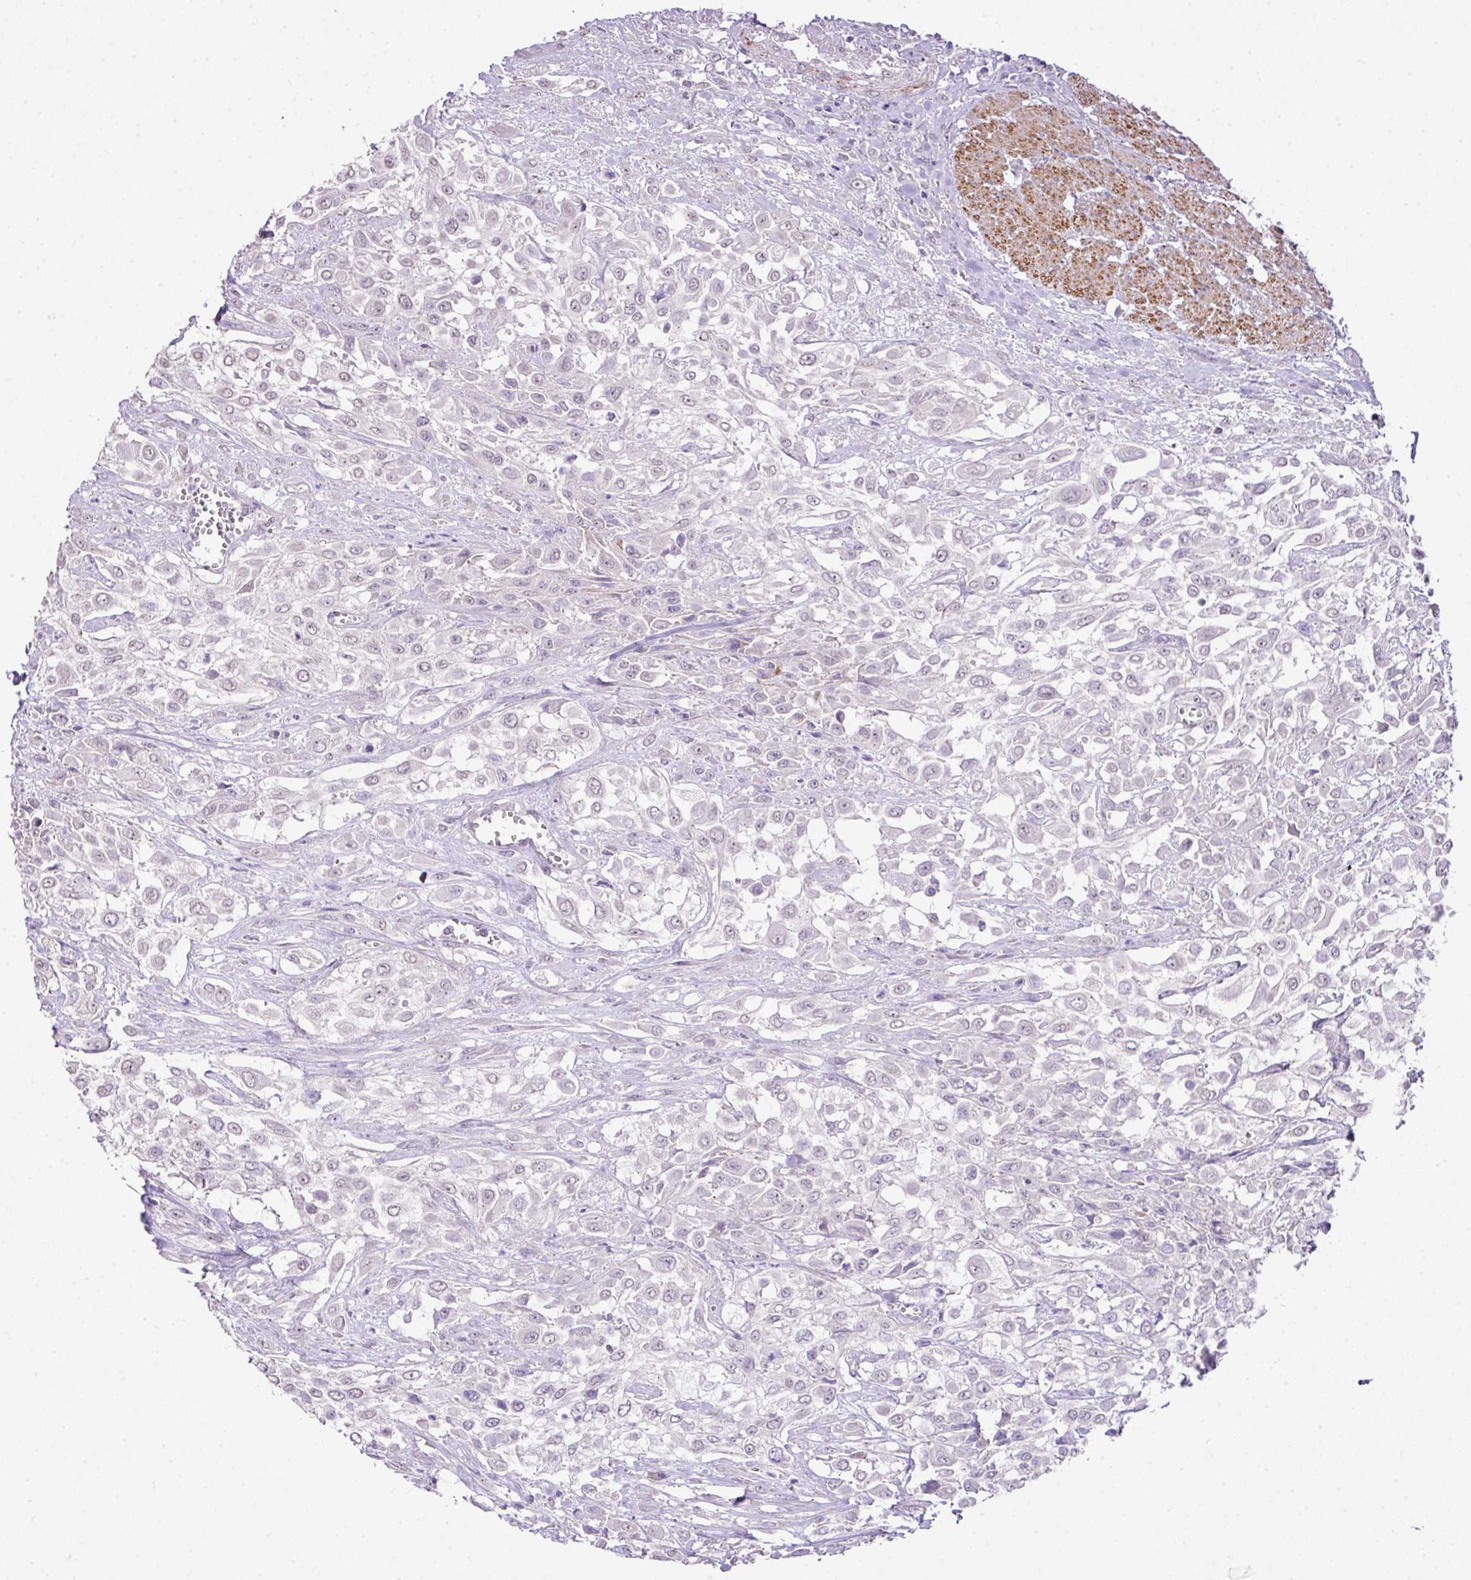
{"staining": {"intensity": "negative", "quantity": "none", "location": "none"}, "tissue": "urothelial cancer", "cell_type": "Tumor cells", "image_type": "cancer", "snomed": [{"axis": "morphology", "description": "Urothelial carcinoma, High grade"}, {"axis": "topography", "description": "Urinary bladder"}], "caption": "IHC photomicrograph of neoplastic tissue: human urothelial cancer stained with DAB (3,3'-diaminobenzidine) exhibits no significant protein staining in tumor cells.", "gene": "DIP2A", "patient": {"sex": "male", "age": 57}}